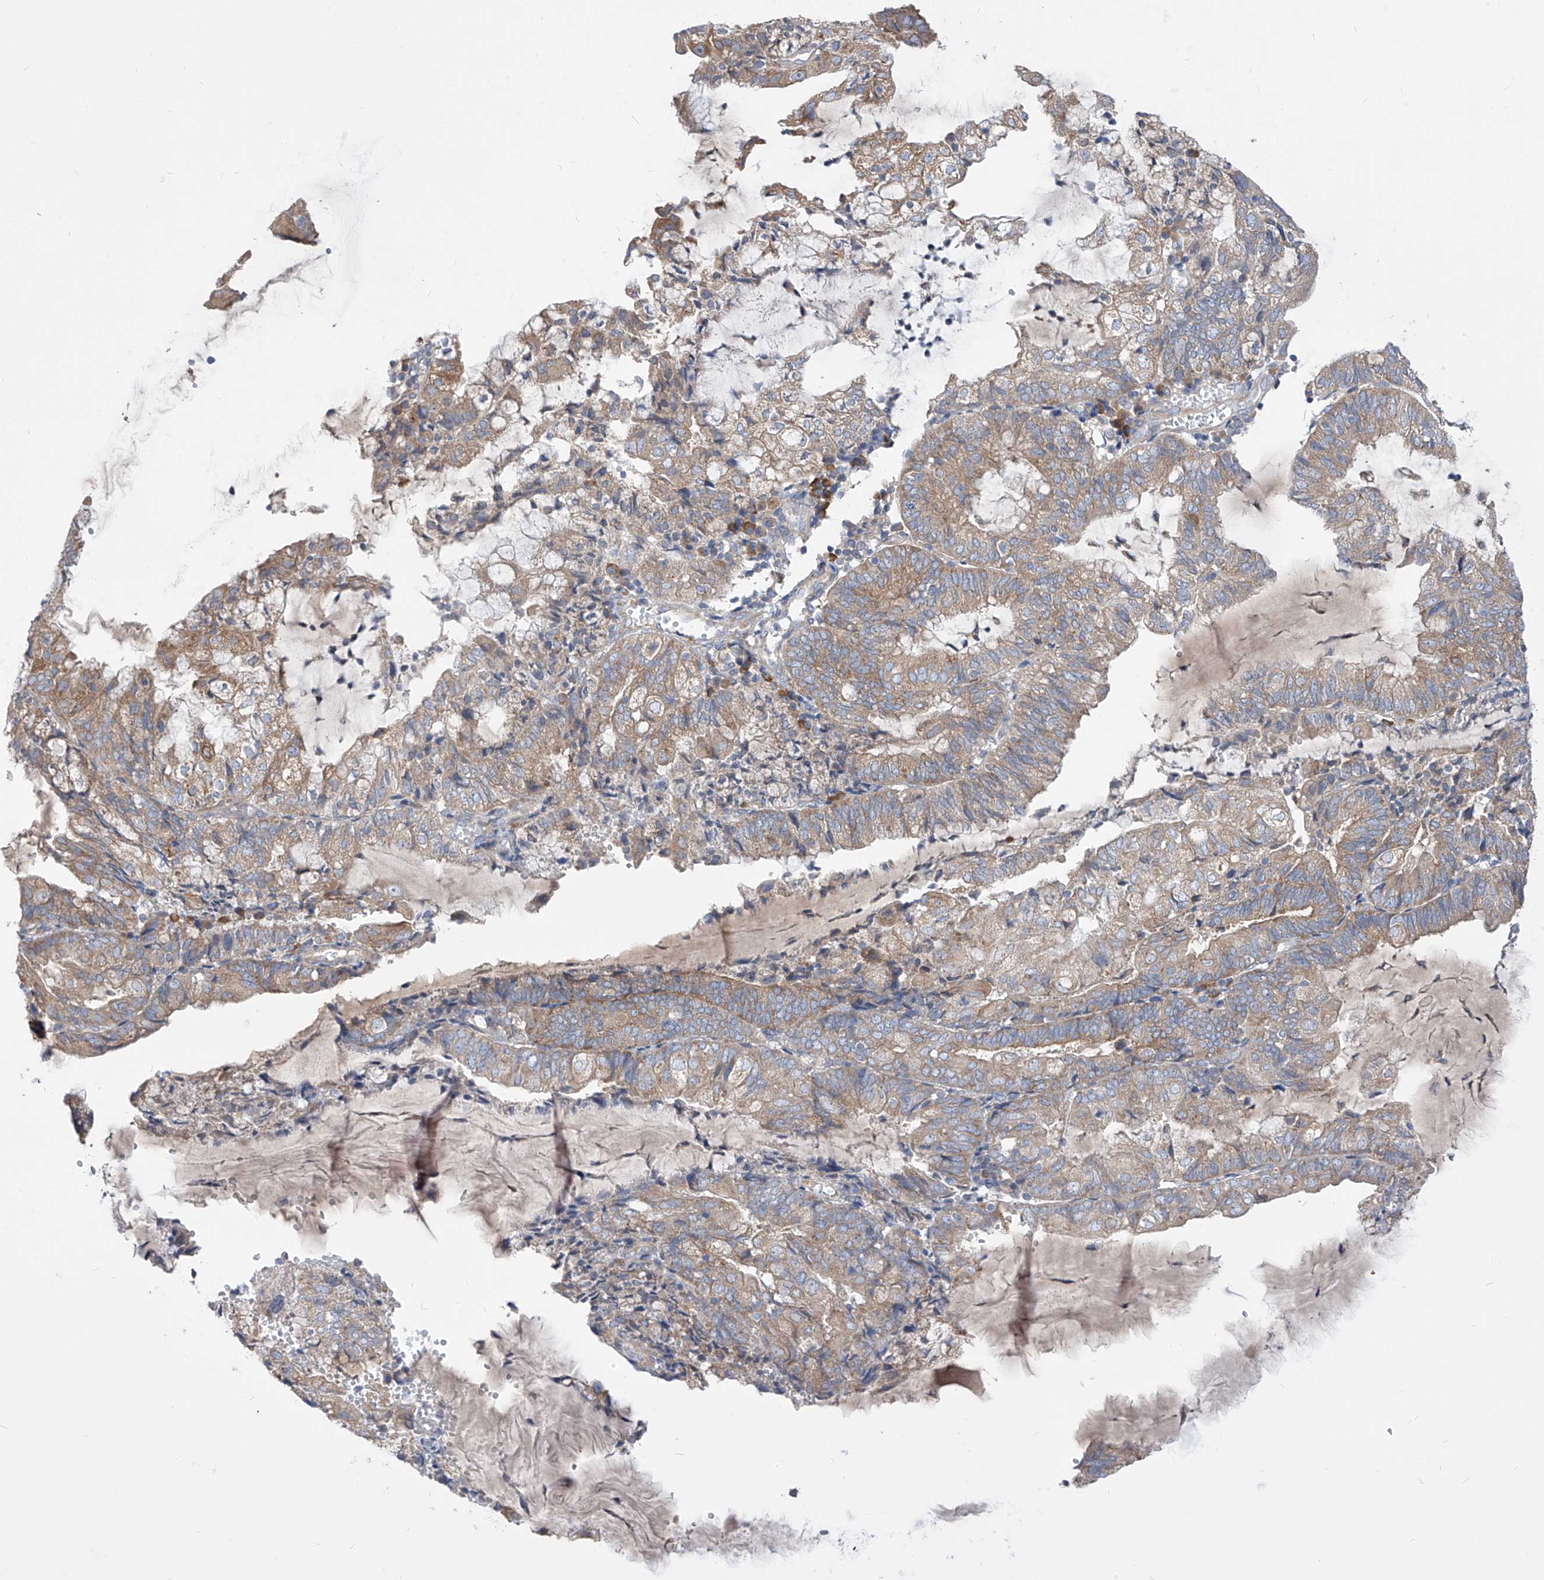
{"staining": {"intensity": "moderate", "quantity": "25%-75%", "location": "cytoplasmic/membranous"}, "tissue": "endometrial cancer", "cell_type": "Tumor cells", "image_type": "cancer", "snomed": [{"axis": "morphology", "description": "Adenocarcinoma, NOS"}, {"axis": "topography", "description": "Endometrium"}], "caption": "The immunohistochemical stain labels moderate cytoplasmic/membranous staining in tumor cells of endometrial cancer (adenocarcinoma) tissue.", "gene": "UFL1", "patient": {"sex": "female", "age": 81}}